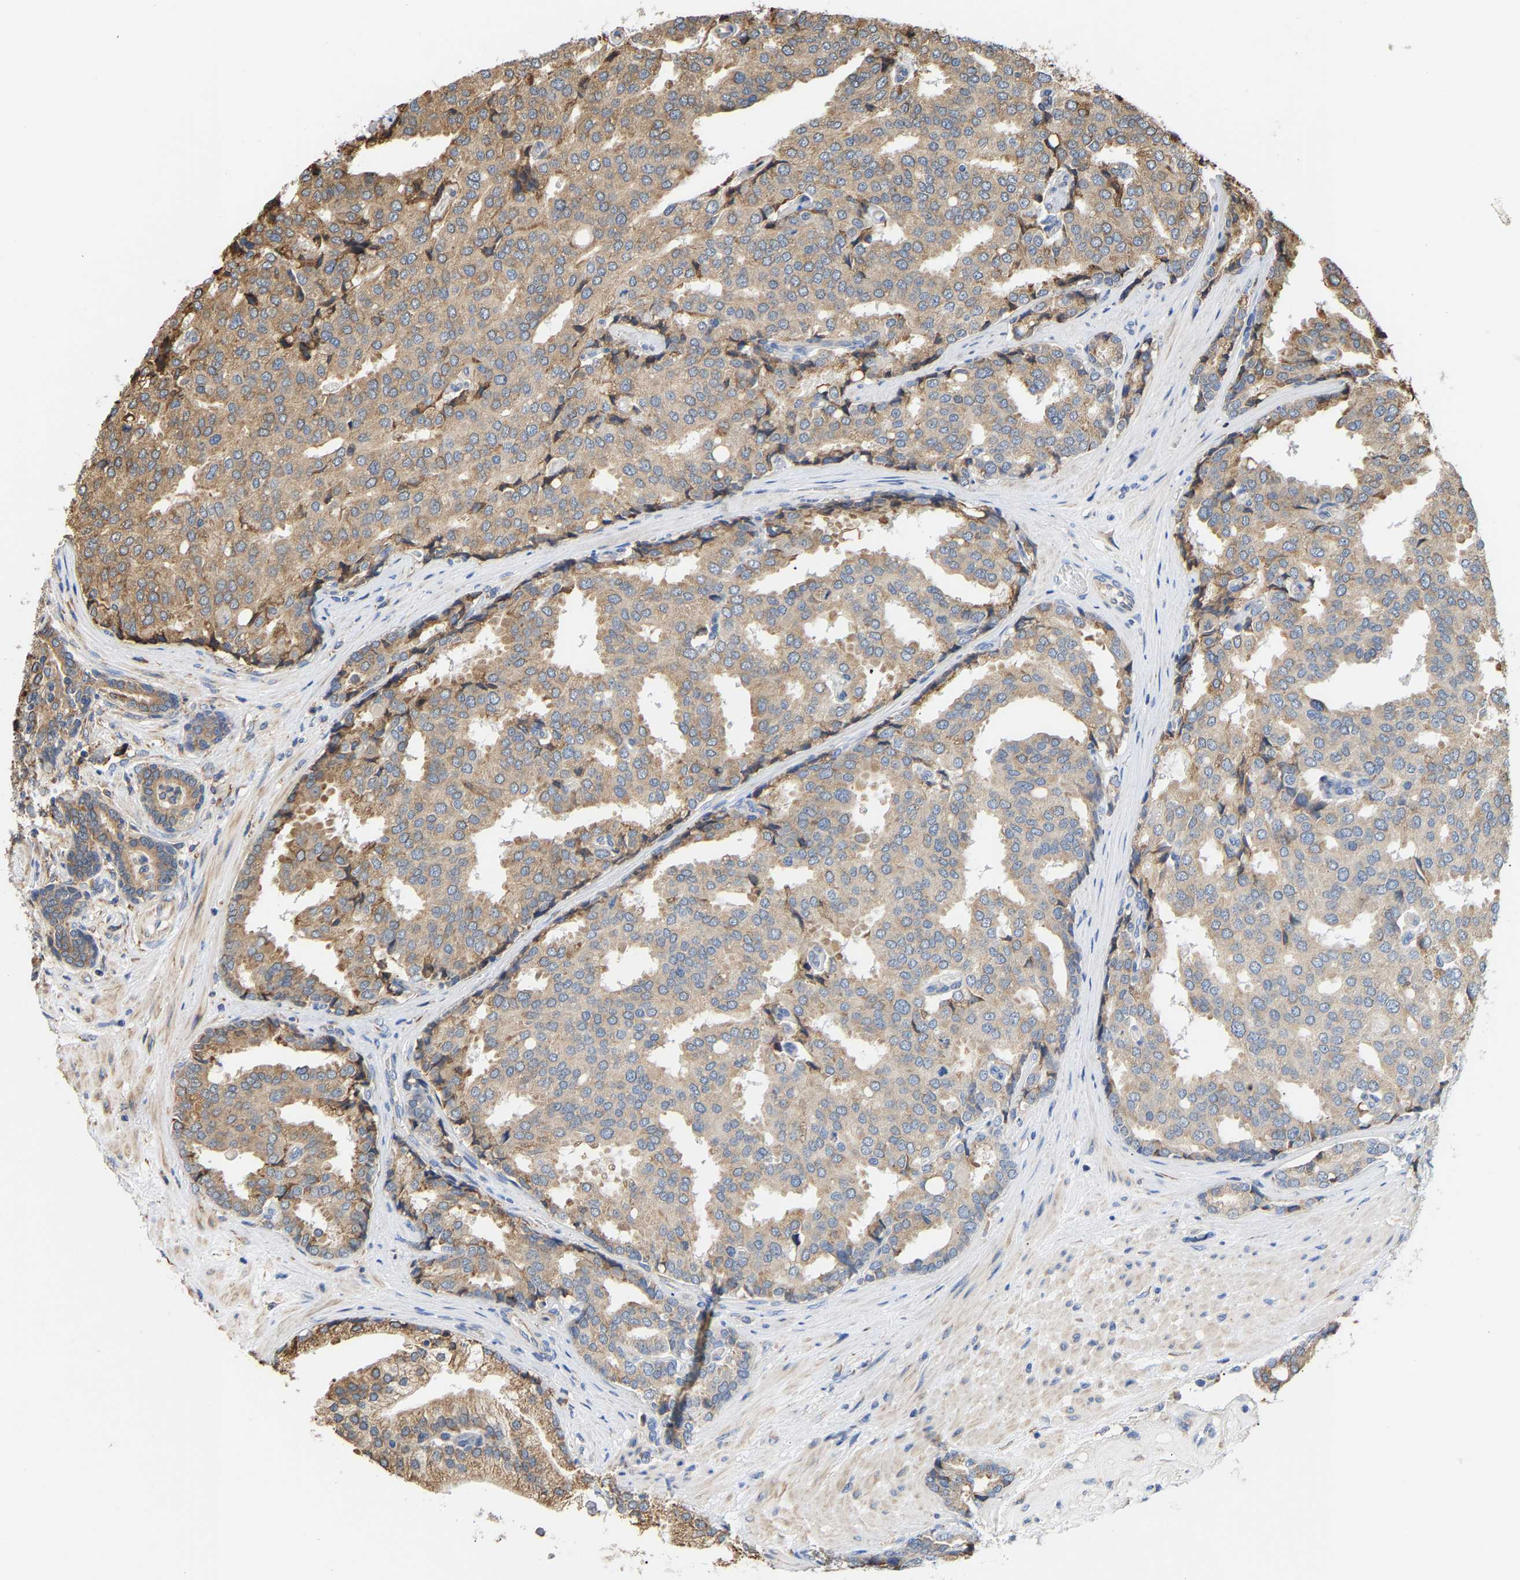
{"staining": {"intensity": "weak", "quantity": "25%-75%", "location": "cytoplasmic/membranous"}, "tissue": "prostate cancer", "cell_type": "Tumor cells", "image_type": "cancer", "snomed": [{"axis": "morphology", "description": "Adenocarcinoma, High grade"}, {"axis": "topography", "description": "Prostate"}], "caption": "Immunohistochemistry (IHC) micrograph of neoplastic tissue: prostate adenocarcinoma (high-grade) stained using IHC demonstrates low levels of weak protein expression localized specifically in the cytoplasmic/membranous of tumor cells, appearing as a cytoplasmic/membranous brown color.", "gene": "ARAP1", "patient": {"sex": "male", "age": 50}}